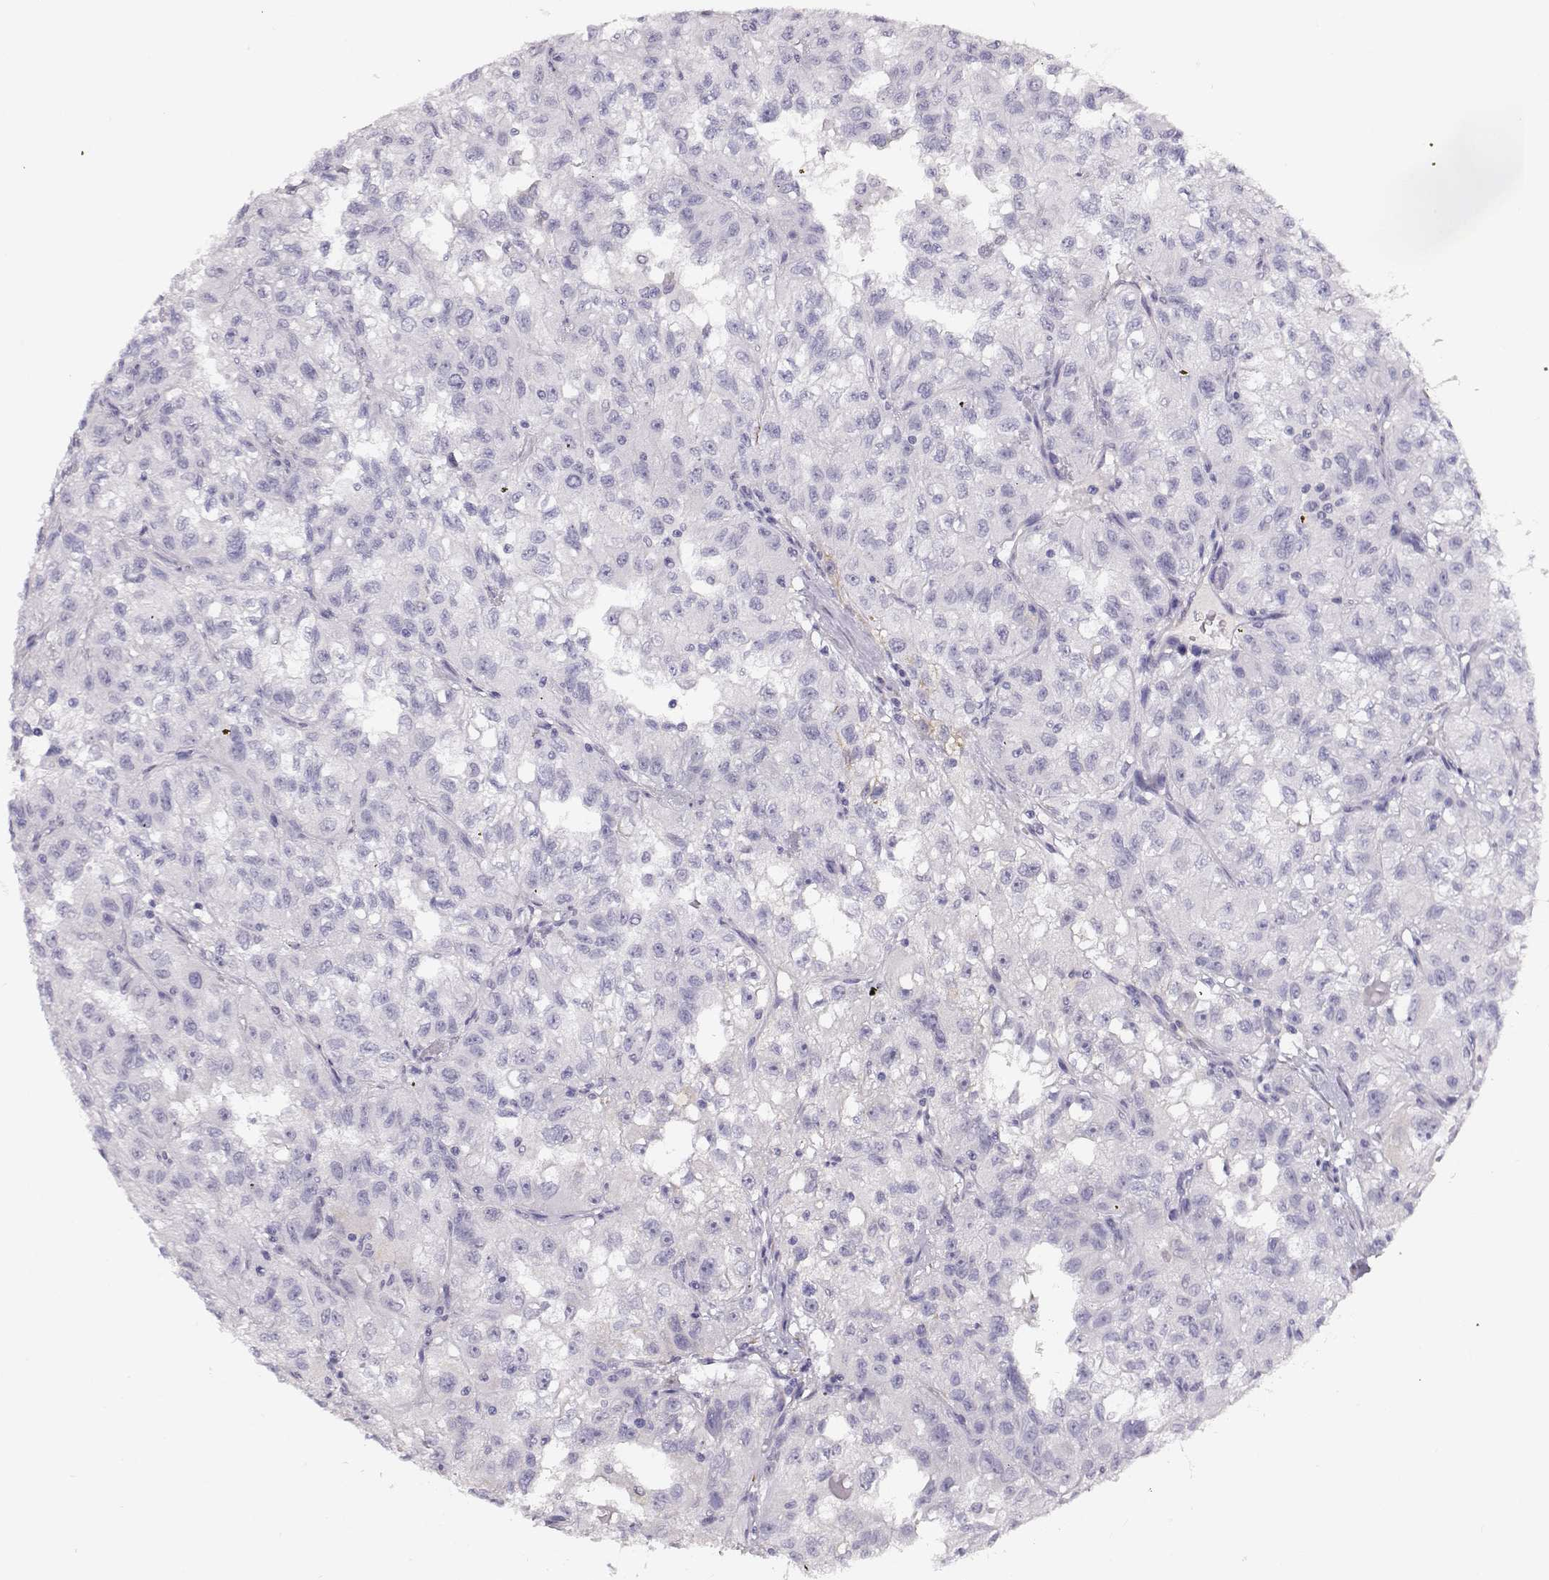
{"staining": {"intensity": "negative", "quantity": "none", "location": "none"}, "tissue": "renal cancer", "cell_type": "Tumor cells", "image_type": "cancer", "snomed": [{"axis": "morphology", "description": "Adenocarcinoma, NOS"}, {"axis": "topography", "description": "Kidney"}], "caption": "There is no significant expression in tumor cells of renal cancer.", "gene": "RBM44", "patient": {"sex": "male", "age": 64}}